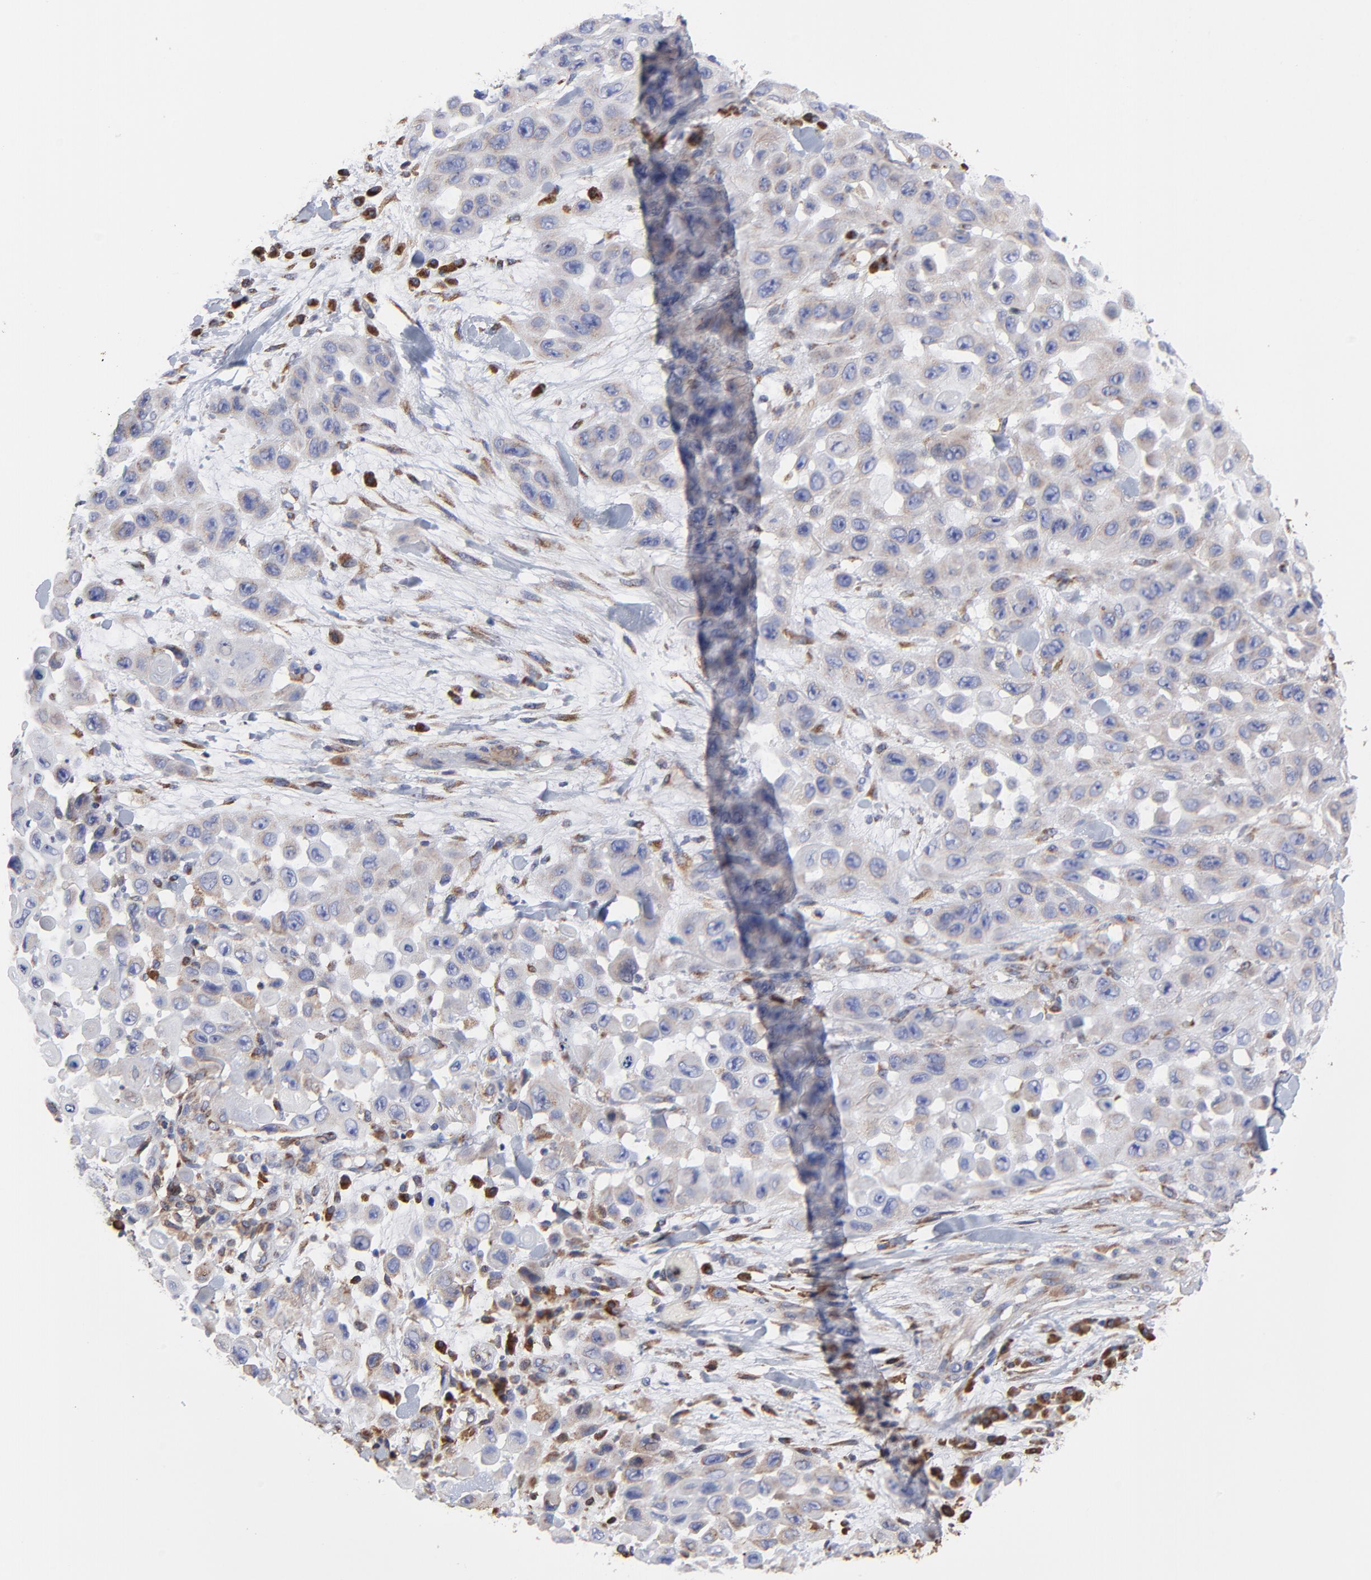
{"staining": {"intensity": "weak", "quantity": "<25%", "location": "cytoplasmic/membranous"}, "tissue": "skin cancer", "cell_type": "Tumor cells", "image_type": "cancer", "snomed": [{"axis": "morphology", "description": "Squamous cell carcinoma, NOS"}, {"axis": "topography", "description": "Skin"}], "caption": "Tumor cells show no significant protein positivity in skin squamous cell carcinoma. Brightfield microscopy of IHC stained with DAB (3,3'-diaminobenzidine) (brown) and hematoxylin (blue), captured at high magnification.", "gene": "LMAN1", "patient": {"sex": "male", "age": 81}}